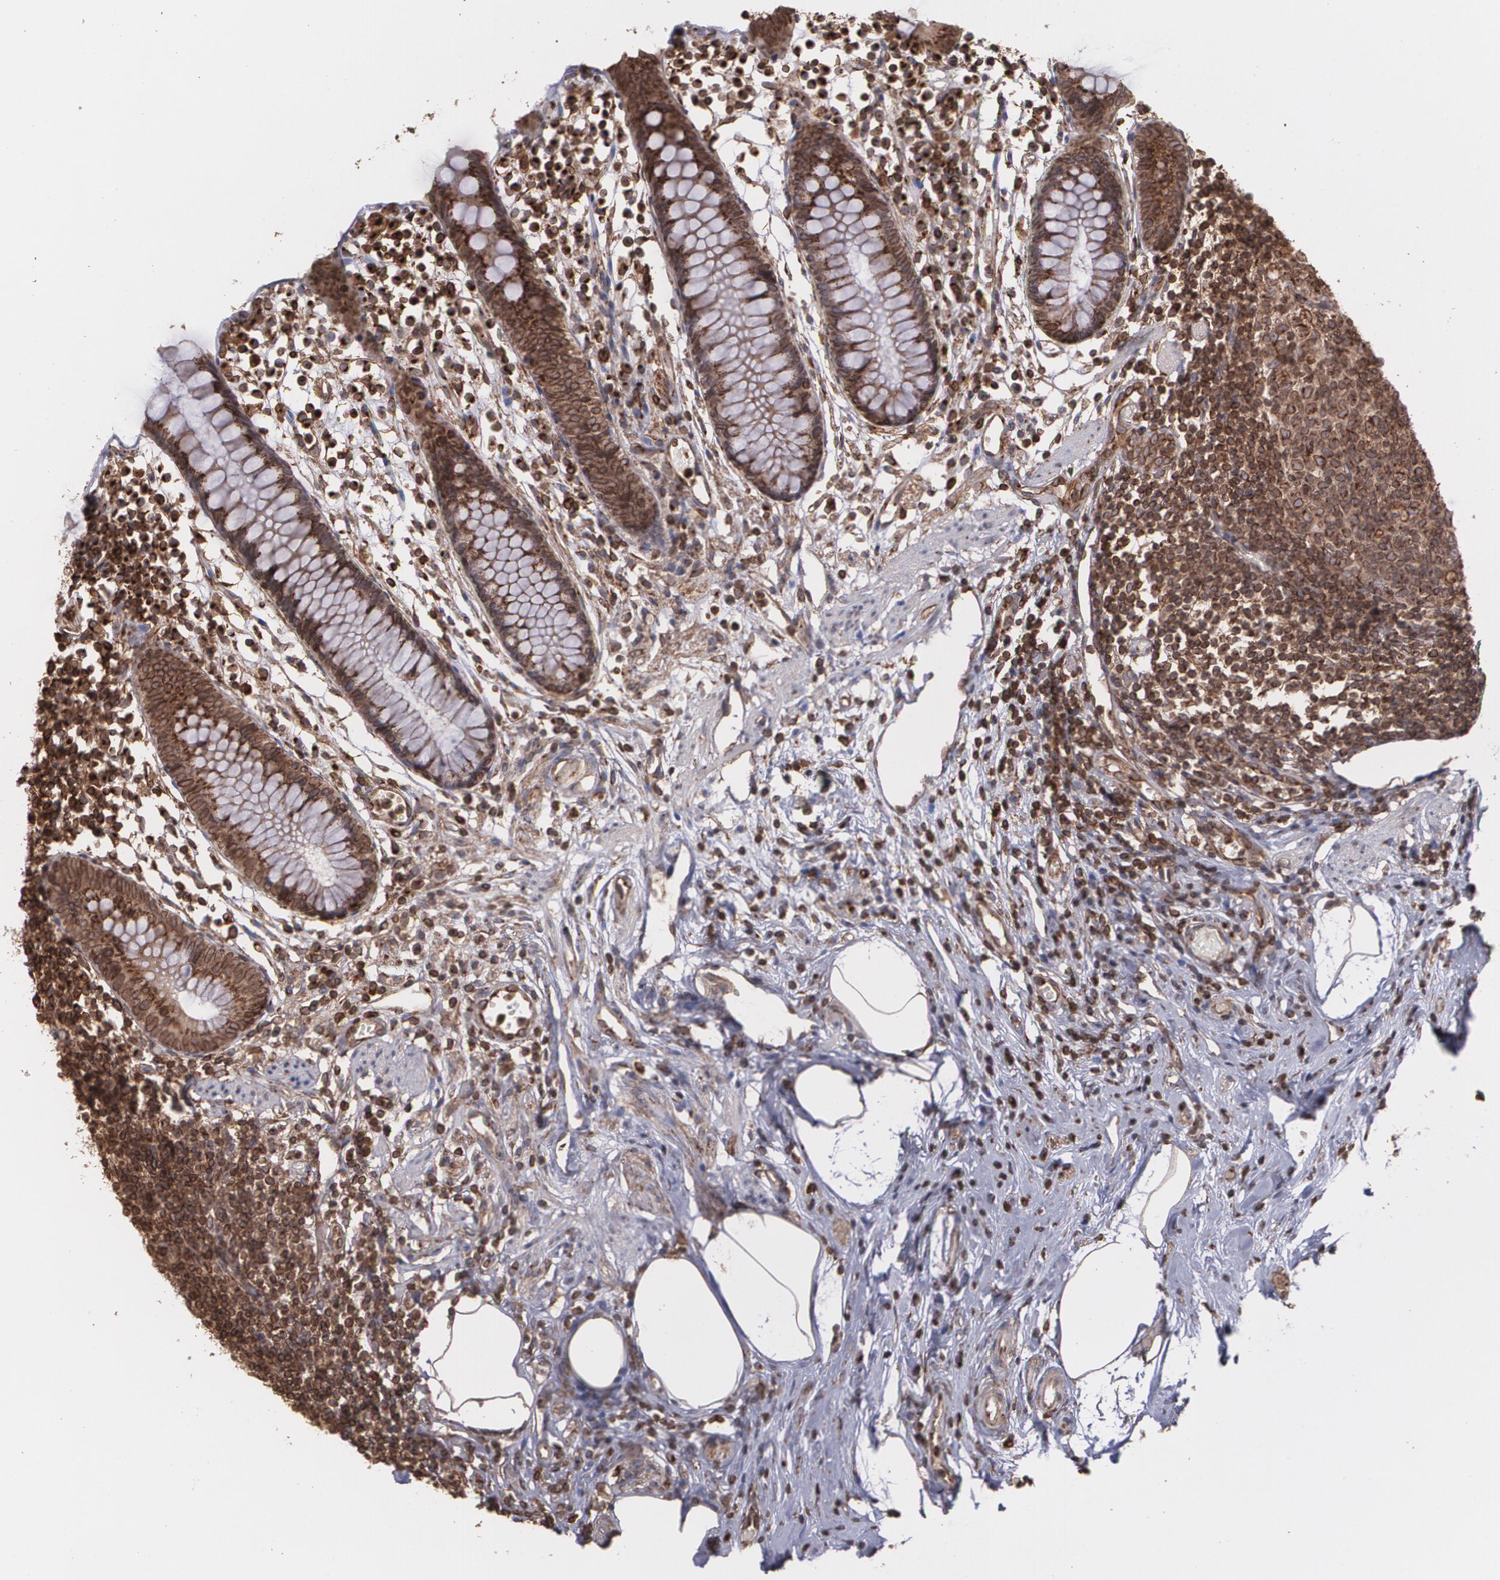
{"staining": {"intensity": "strong", "quantity": ">75%", "location": "cytoplasmic/membranous"}, "tissue": "appendix", "cell_type": "Glandular cells", "image_type": "normal", "snomed": [{"axis": "morphology", "description": "Normal tissue, NOS"}, {"axis": "topography", "description": "Appendix"}], "caption": "DAB immunohistochemical staining of unremarkable appendix reveals strong cytoplasmic/membranous protein expression in approximately >75% of glandular cells.", "gene": "TRIP11", "patient": {"sex": "male", "age": 38}}